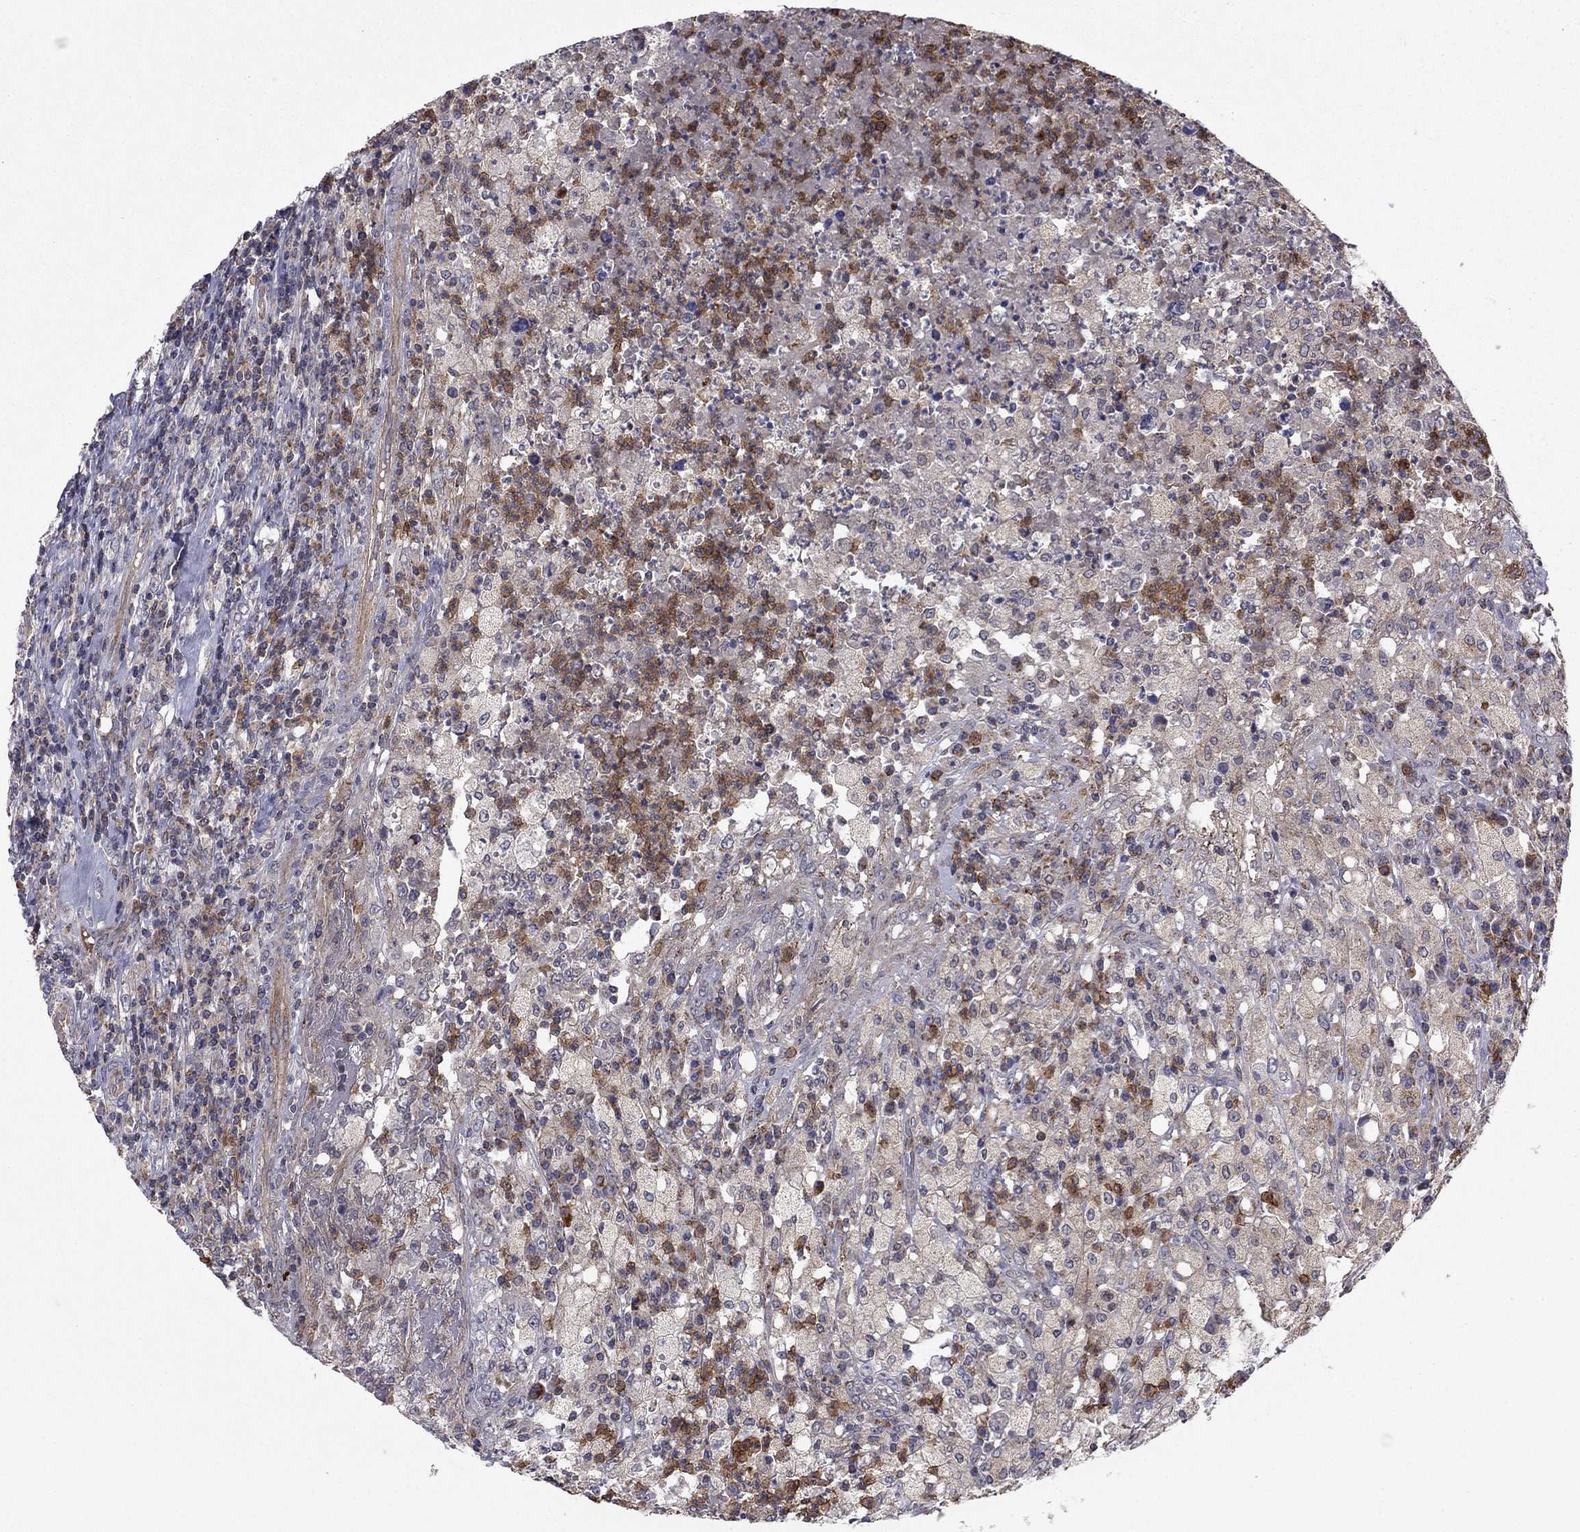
{"staining": {"intensity": "negative", "quantity": "none", "location": "none"}, "tissue": "testis cancer", "cell_type": "Tumor cells", "image_type": "cancer", "snomed": [{"axis": "morphology", "description": "Necrosis, NOS"}, {"axis": "morphology", "description": "Carcinoma, Embryonal, NOS"}, {"axis": "topography", "description": "Testis"}], "caption": "This micrograph is of testis cancer (embryonal carcinoma) stained with immunohistochemistry (IHC) to label a protein in brown with the nuclei are counter-stained blue. There is no positivity in tumor cells.", "gene": "DOP1B", "patient": {"sex": "male", "age": 19}}